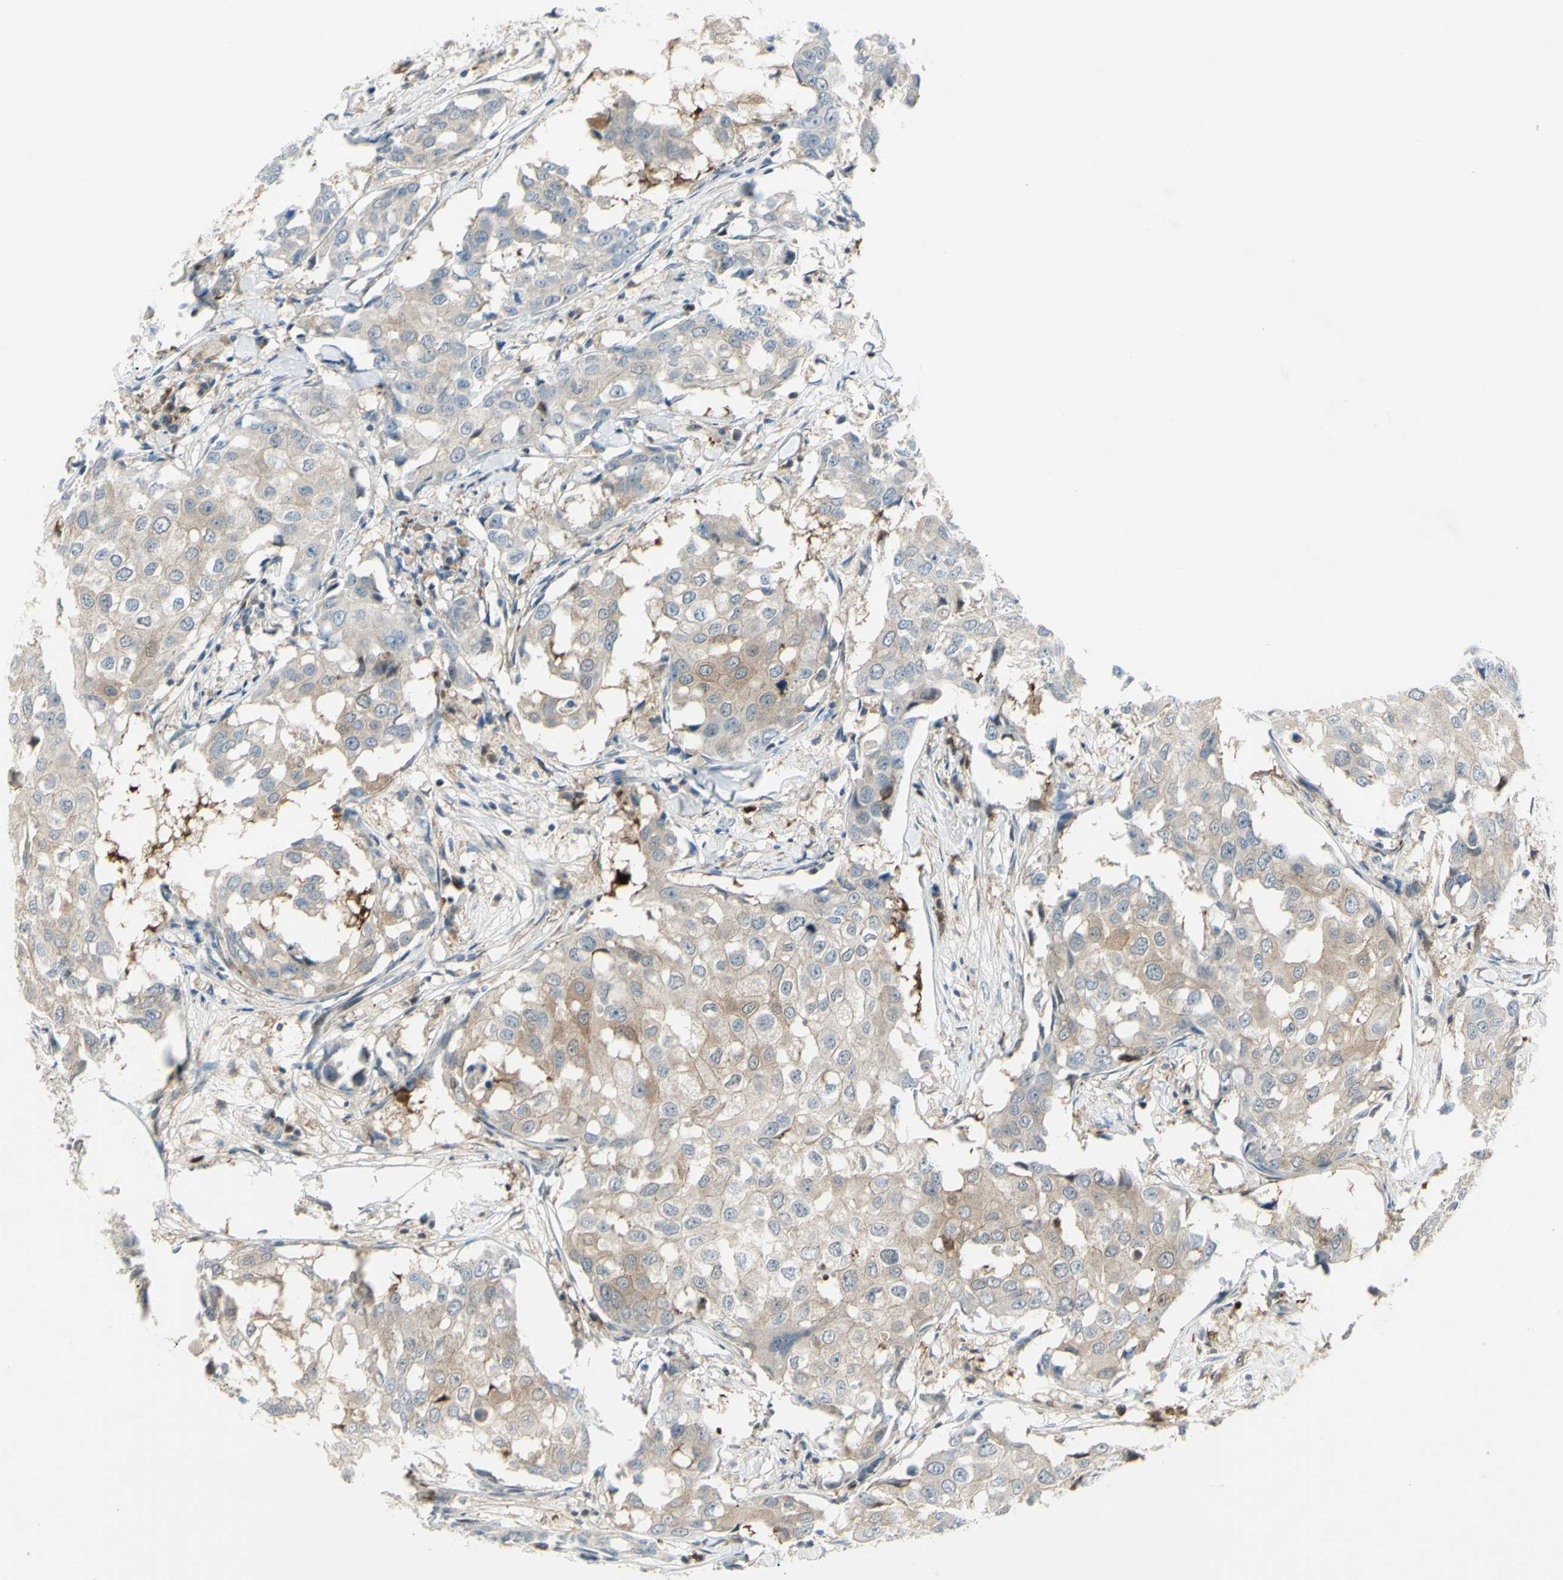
{"staining": {"intensity": "weak", "quantity": ">75%", "location": "cytoplasmic/membranous"}, "tissue": "breast cancer", "cell_type": "Tumor cells", "image_type": "cancer", "snomed": [{"axis": "morphology", "description": "Duct carcinoma"}, {"axis": "topography", "description": "Breast"}], "caption": "This photomicrograph exhibits immunohistochemistry staining of human breast cancer (infiltrating ductal carcinoma), with low weak cytoplasmic/membranous staining in about >75% of tumor cells.", "gene": "C1orf159", "patient": {"sex": "female", "age": 27}}